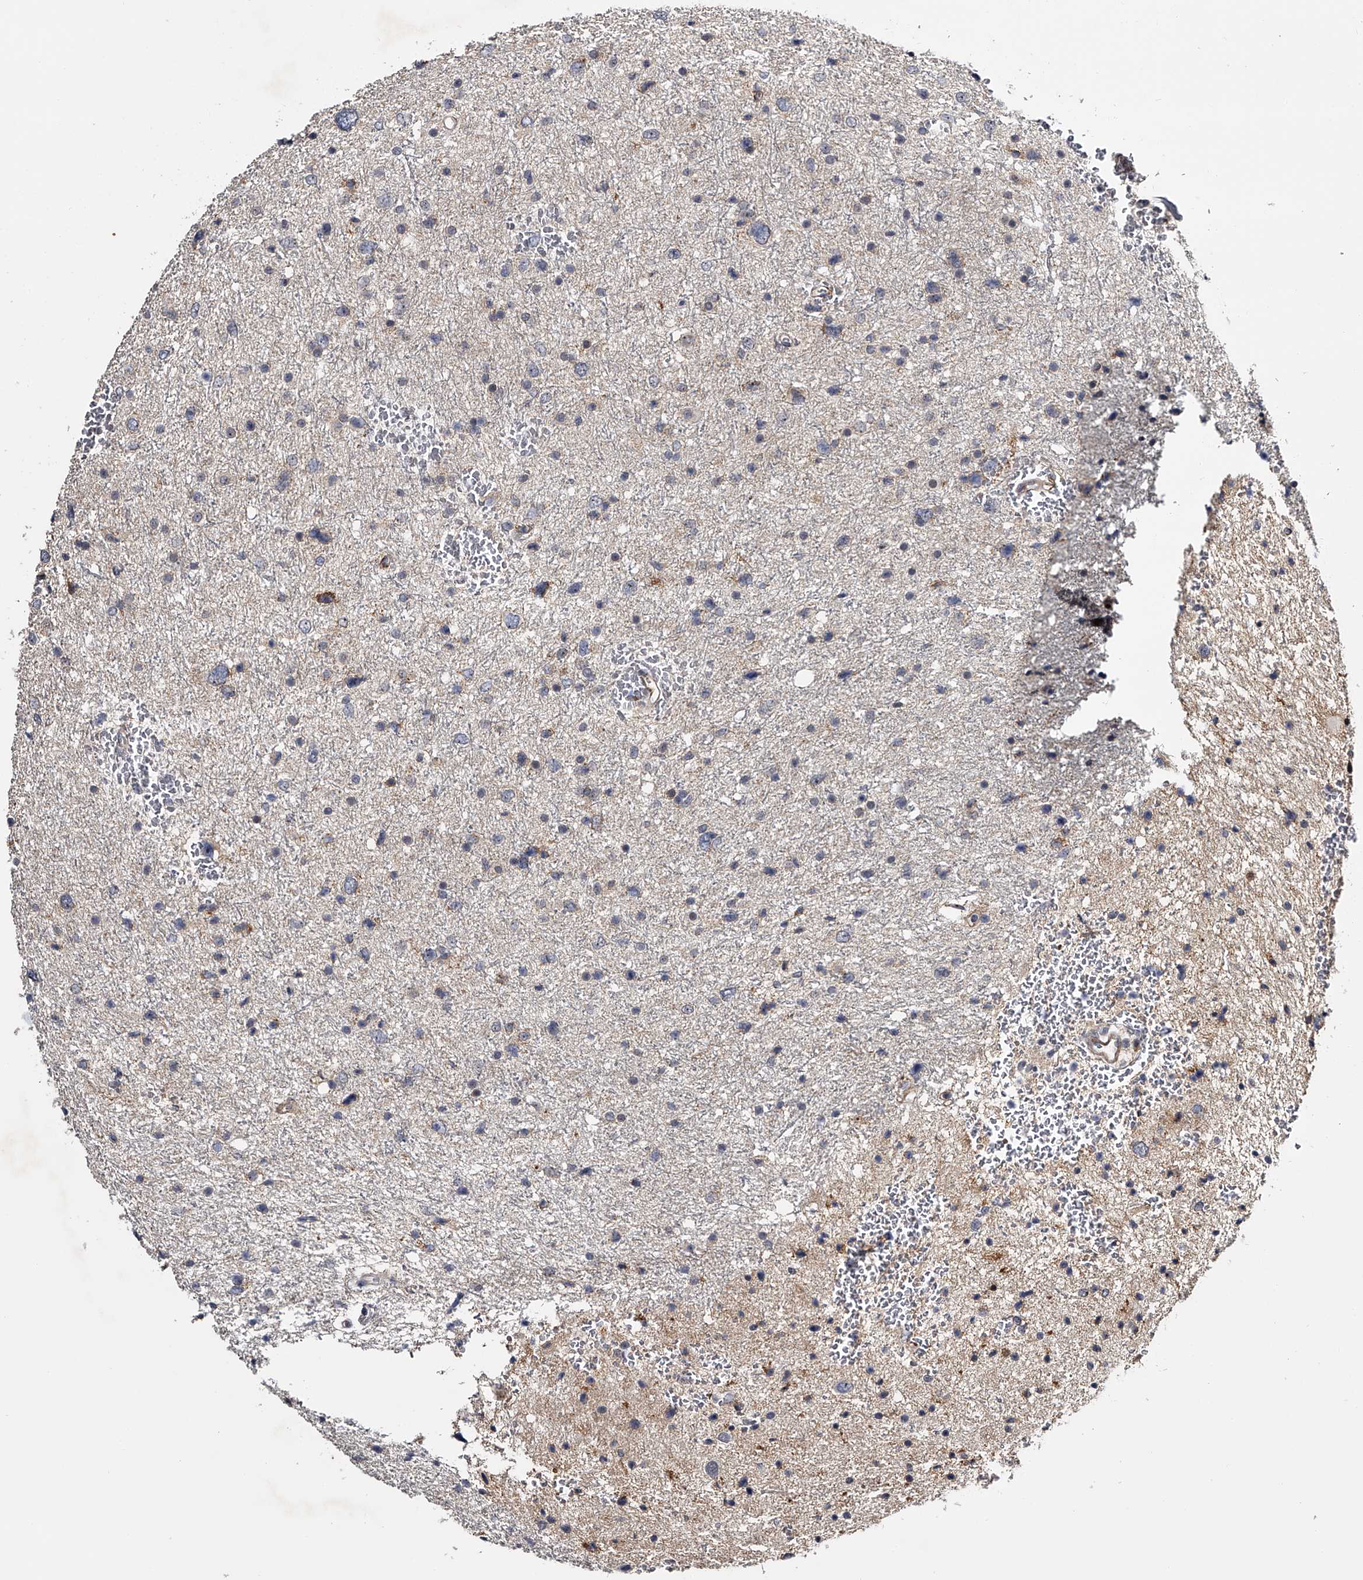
{"staining": {"intensity": "negative", "quantity": "none", "location": "none"}, "tissue": "glioma", "cell_type": "Tumor cells", "image_type": "cancer", "snomed": [{"axis": "morphology", "description": "Glioma, malignant, Low grade"}, {"axis": "topography", "description": "Brain"}], "caption": "This image is of malignant low-grade glioma stained with immunohistochemistry to label a protein in brown with the nuclei are counter-stained blue. There is no expression in tumor cells.", "gene": "MDN1", "patient": {"sex": "female", "age": 37}}